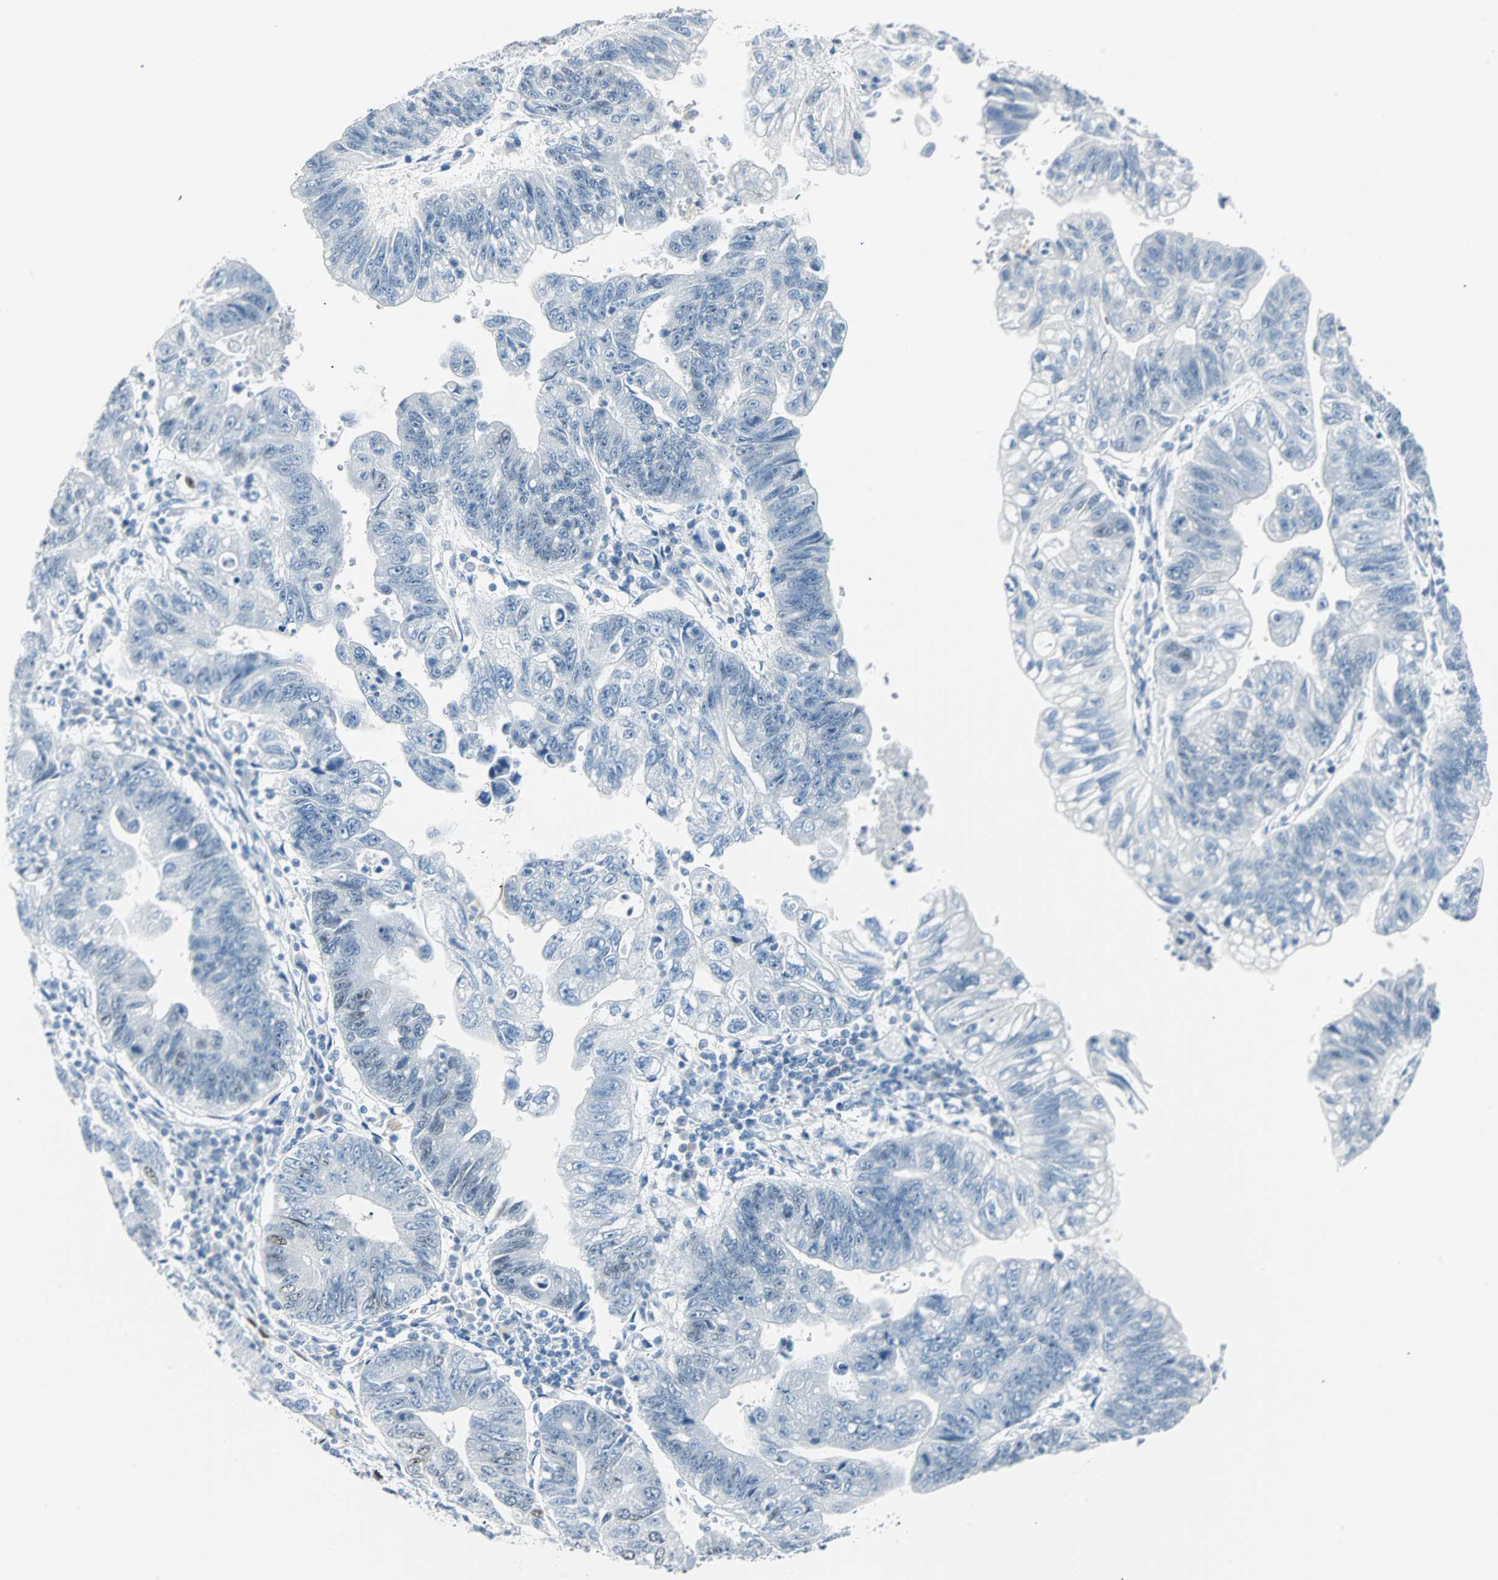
{"staining": {"intensity": "weak", "quantity": "<25%", "location": "nuclear"}, "tissue": "stomach cancer", "cell_type": "Tumor cells", "image_type": "cancer", "snomed": [{"axis": "morphology", "description": "Adenocarcinoma, NOS"}, {"axis": "topography", "description": "Stomach"}], "caption": "High power microscopy photomicrograph of an IHC histopathology image of adenocarcinoma (stomach), revealing no significant positivity in tumor cells.", "gene": "IL33", "patient": {"sex": "male", "age": 59}}